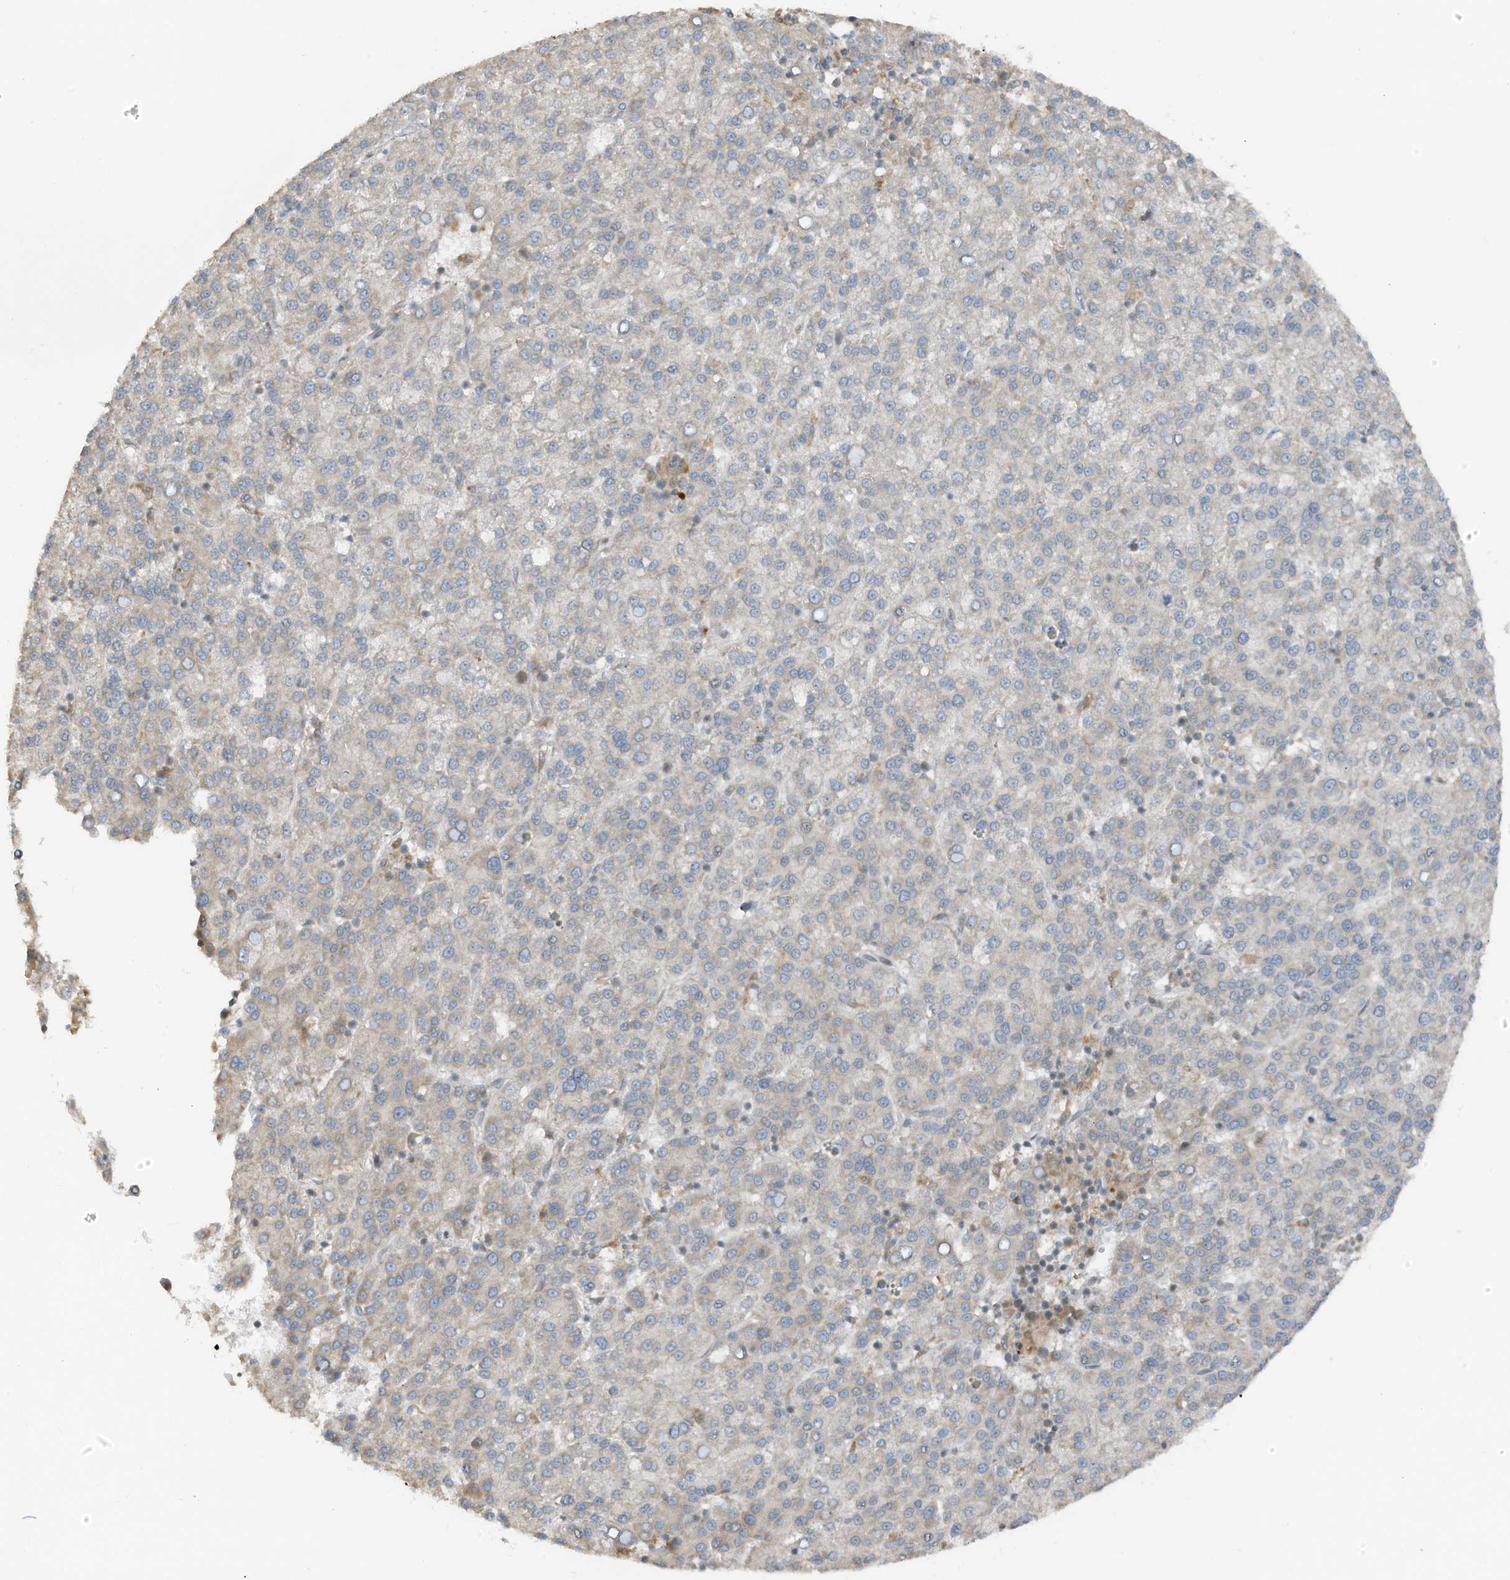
{"staining": {"intensity": "negative", "quantity": "none", "location": "none"}, "tissue": "liver cancer", "cell_type": "Tumor cells", "image_type": "cancer", "snomed": [{"axis": "morphology", "description": "Carcinoma, Hepatocellular, NOS"}, {"axis": "topography", "description": "Liver"}], "caption": "This is a image of IHC staining of liver hepatocellular carcinoma, which shows no staining in tumor cells.", "gene": "TXNDC9", "patient": {"sex": "female", "age": 58}}